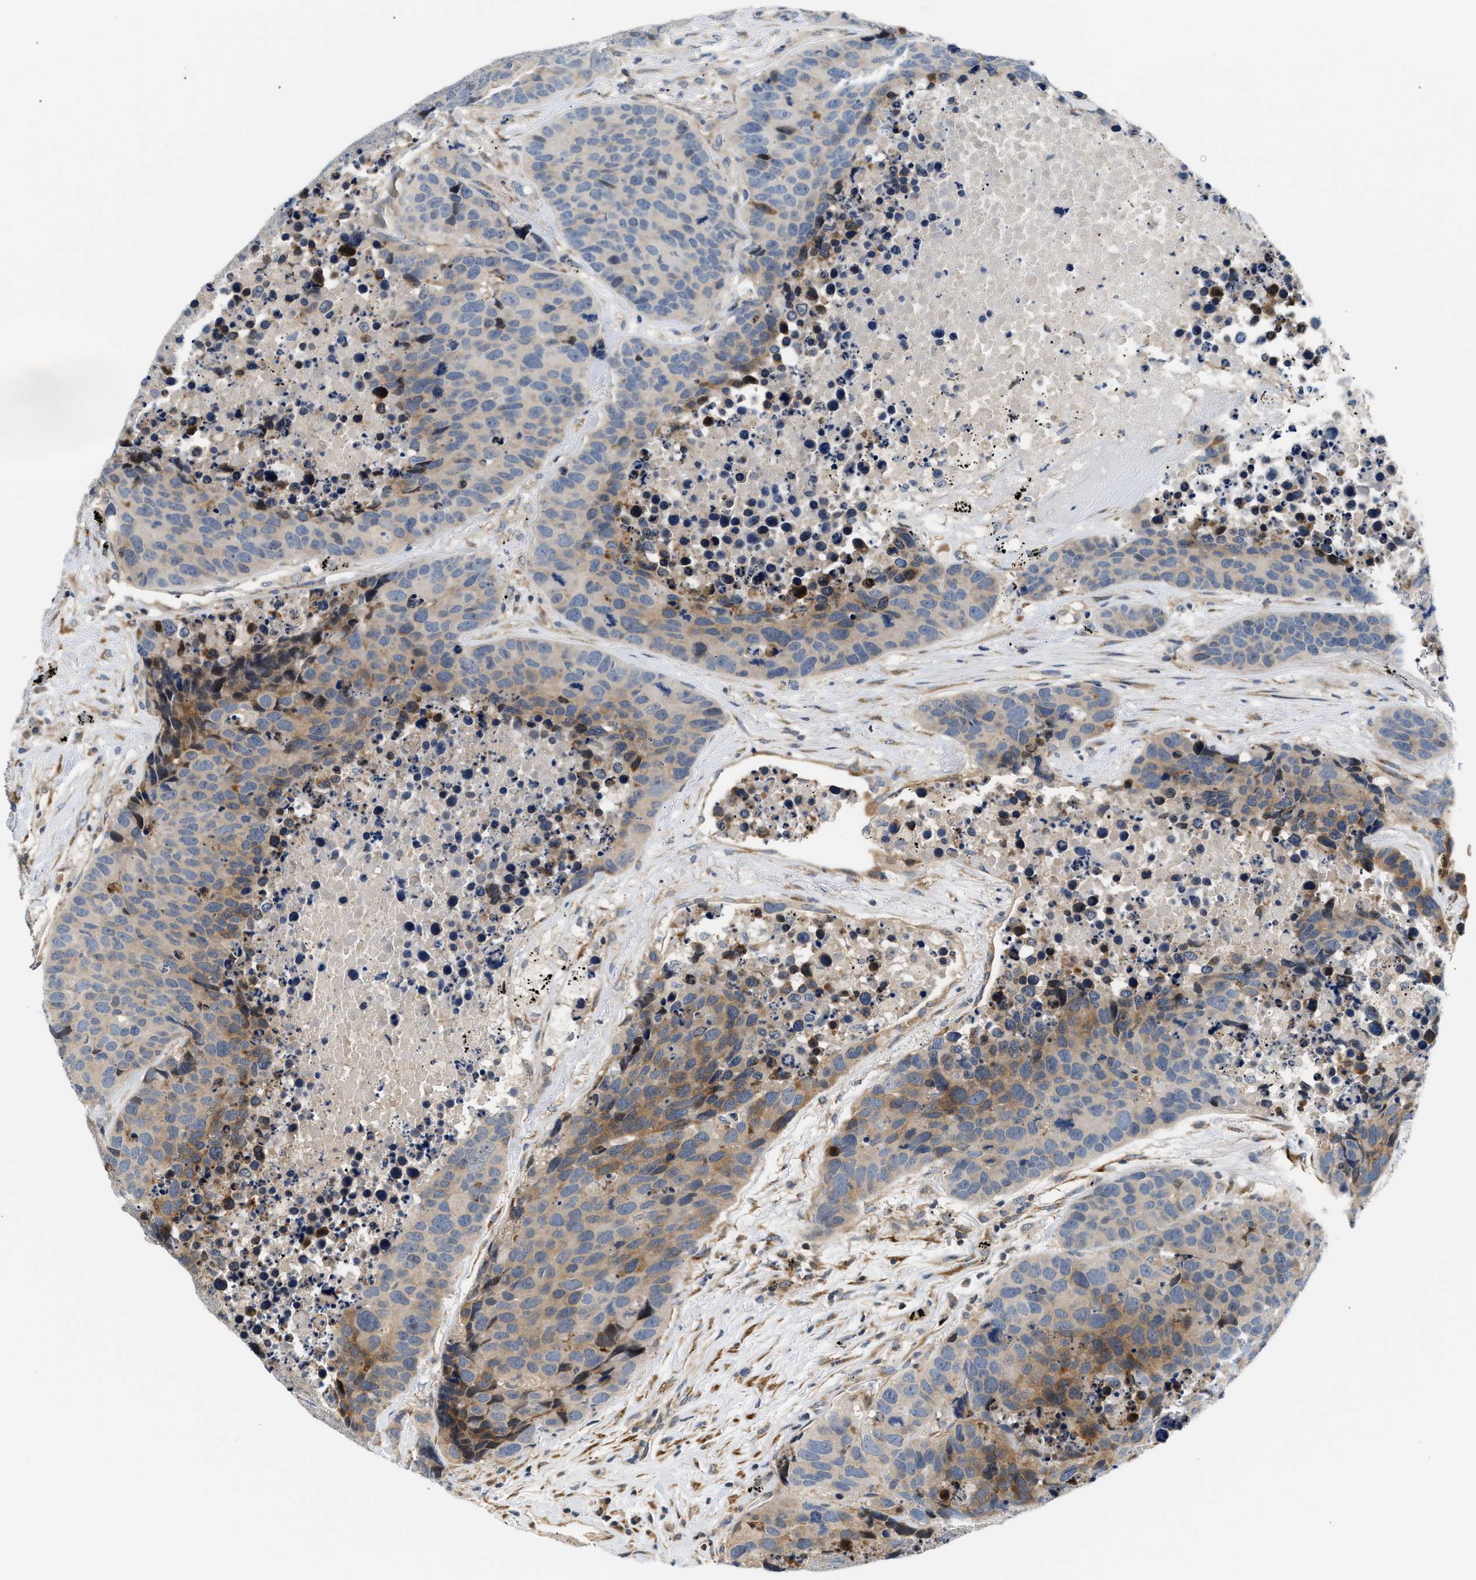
{"staining": {"intensity": "moderate", "quantity": "25%-75%", "location": "cytoplasmic/membranous"}, "tissue": "carcinoid", "cell_type": "Tumor cells", "image_type": "cancer", "snomed": [{"axis": "morphology", "description": "Carcinoid, malignant, NOS"}, {"axis": "topography", "description": "Lung"}], "caption": "The micrograph demonstrates a brown stain indicating the presence of a protein in the cytoplasmic/membranous of tumor cells in carcinoid (malignant).", "gene": "TNIP2", "patient": {"sex": "male", "age": 60}}